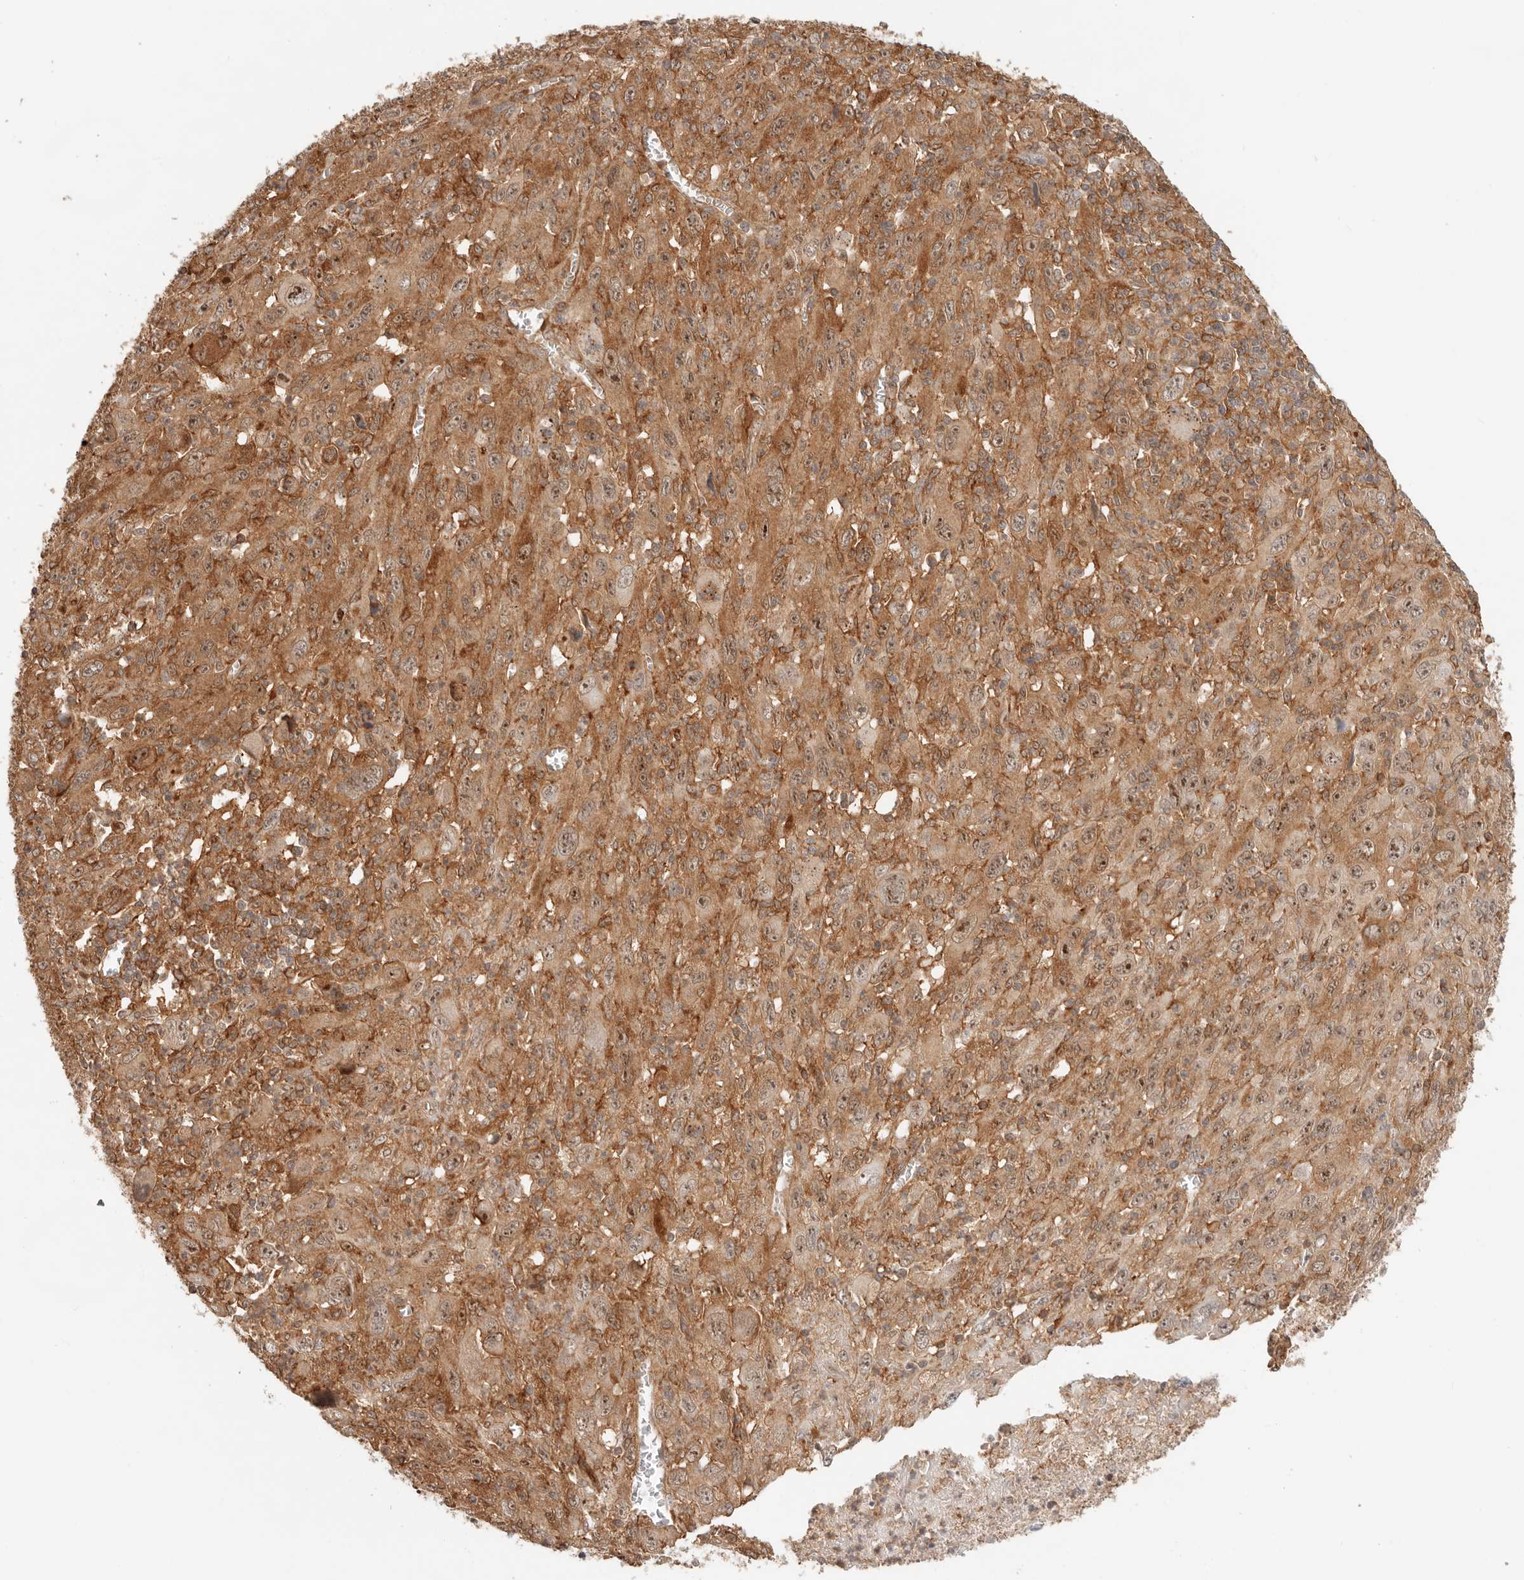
{"staining": {"intensity": "moderate", "quantity": ">75%", "location": "cytoplasmic/membranous,nuclear"}, "tissue": "melanoma", "cell_type": "Tumor cells", "image_type": "cancer", "snomed": [{"axis": "morphology", "description": "Malignant melanoma, Metastatic site"}, {"axis": "topography", "description": "Skin"}], "caption": "Protein staining reveals moderate cytoplasmic/membranous and nuclear positivity in about >75% of tumor cells in melanoma.", "gene": "HEXD", "patient": {"sex": "female", "age": 56}}